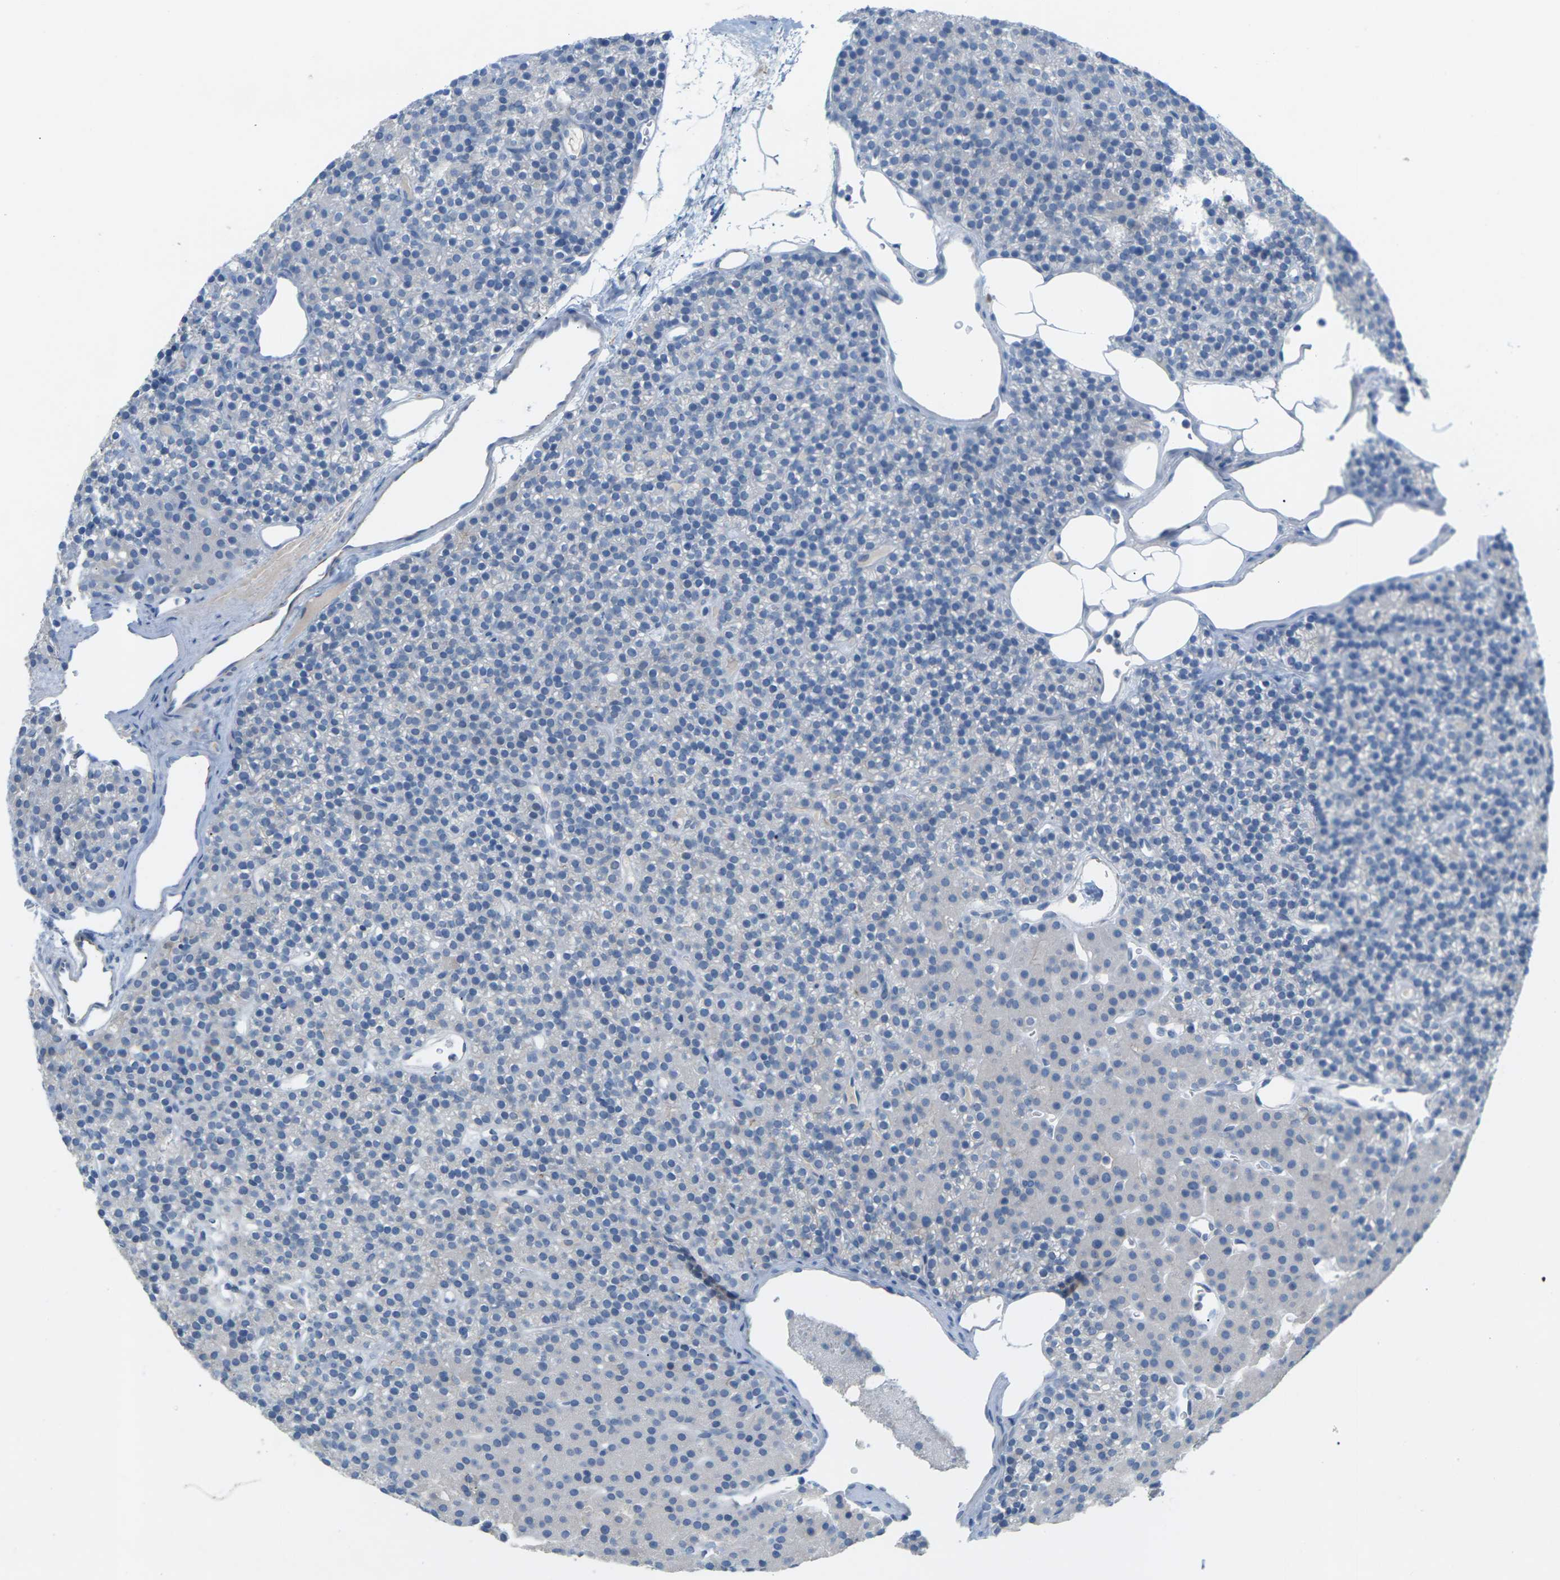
{"staining": {"intensity": "moderate", "quantity": "<25%", "location": "cytoplasmic/membranous"}, "tissue": "parathyroid gland", "cell_type": "Glandular cells", "image_type": "normal", "snomed": [{"axis": "morphology", "description": "Normal tissue, NOS"}, {"axis": "morphology", "description": "Hyperplasia, NOS"}, {"axis": "topography", "description": "Parathyroid gland"}], "caption": "The photomicrograph reveals staining of normal parathyroid gland, revealing moderate cytoplasmic/membranous protein staining (brown color) within glandular cells. The staining was performed using DAB to visualize the protein expression in brown, while the nuclei were stained in blue with hematoxylin (Magnification: 20x).", "gene": "CLDN3", "patient": {"sex": "male", "age": 44}}